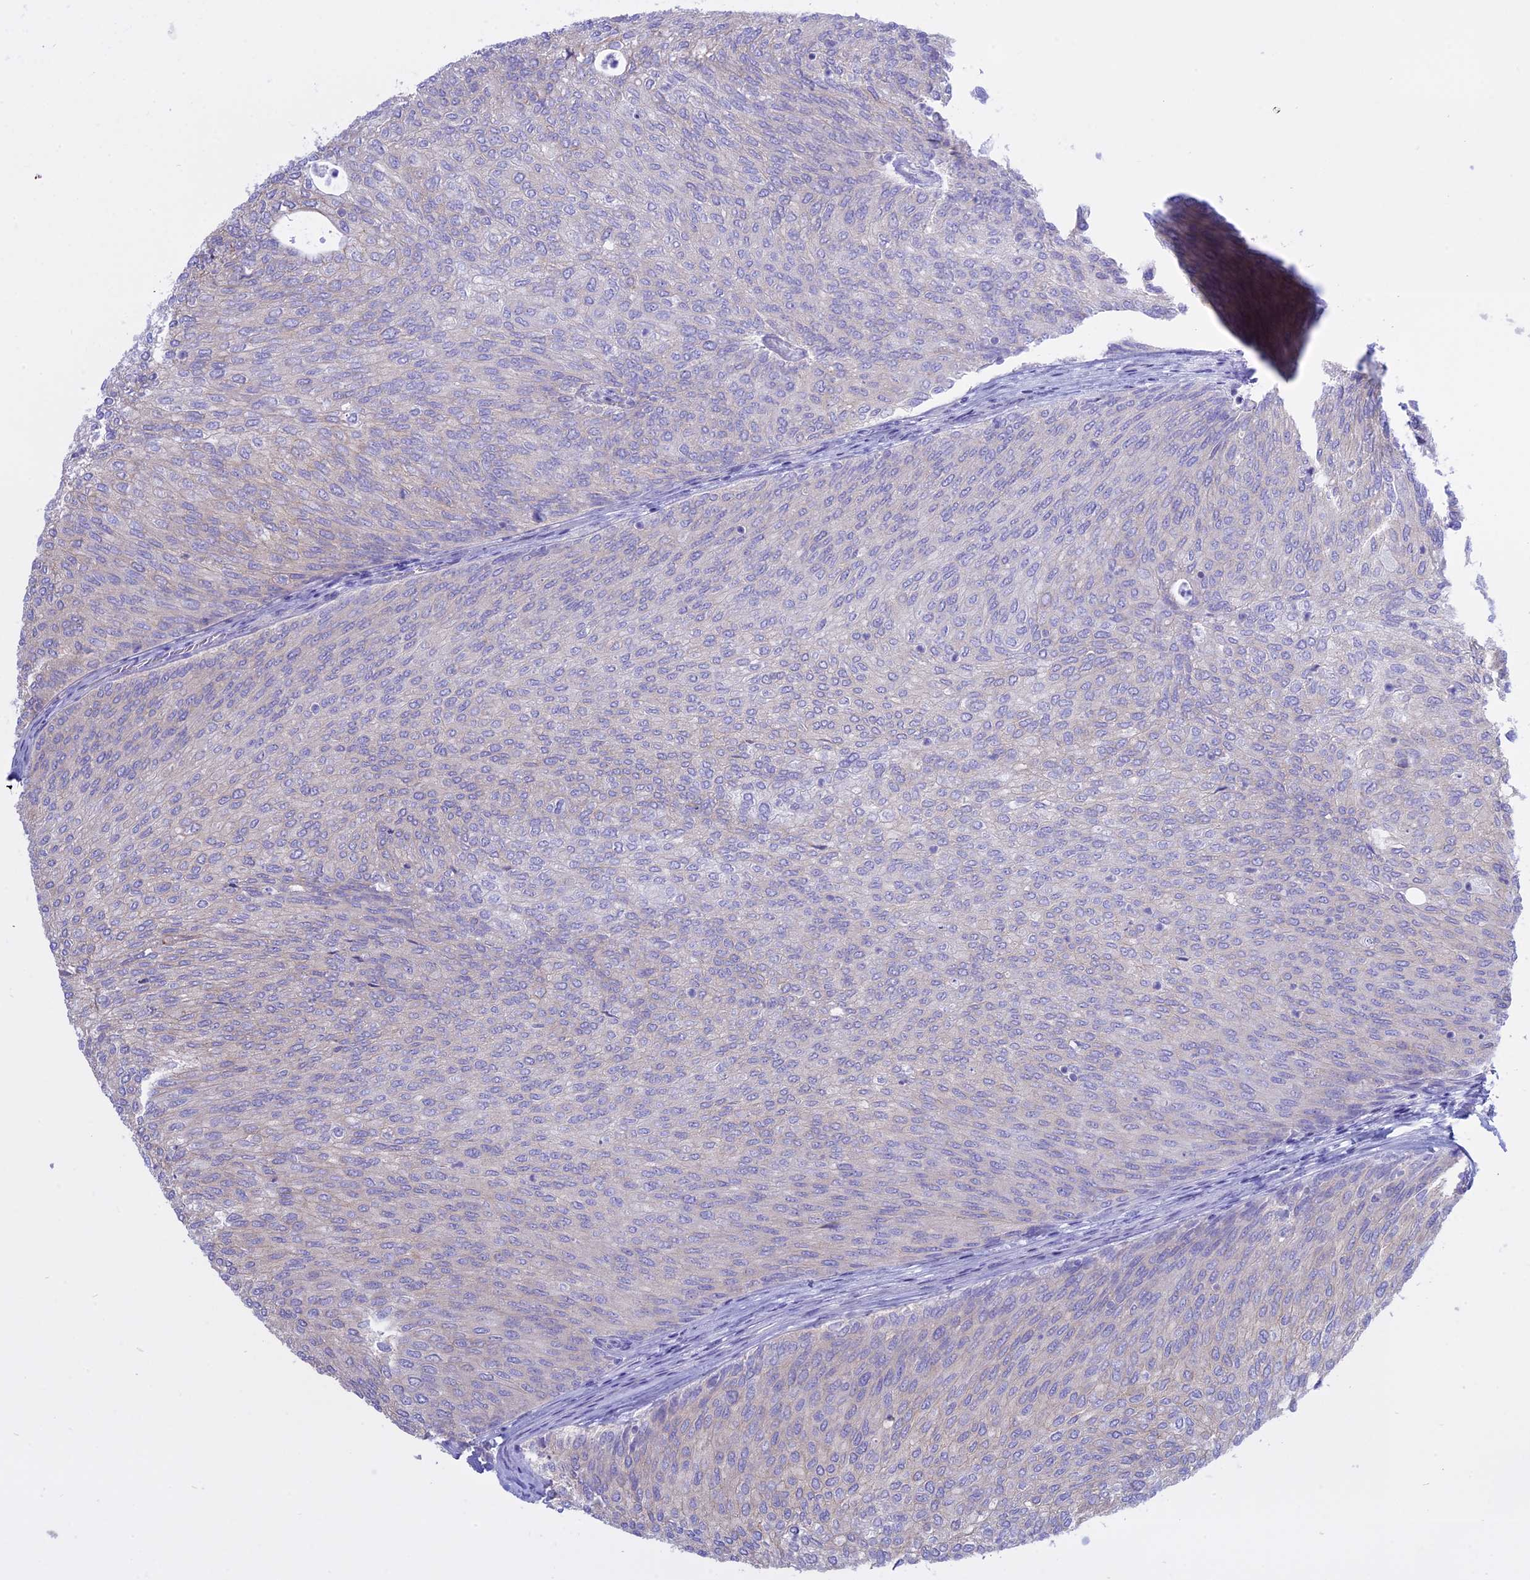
{"staining": {"intensity": "weak", "quantity": "<25%", "location": "cytoplasmic/membranous"}, "tissue": "urothelial cancer", "cell_type": "Tumor cells", "image_type": "cancer", "snomed": [{"axis": "morphology", "description": "Urothelial carcinoma, Low grade"}, {"axis": "topography", "description": "Urinary bladder"}], "caption": "This is an immunohistochemistry (IHC) histopathology image of human low-grade urothelial carcinoma. There is no expression in tumor cells.", "gene": "AHCYL1", "patient": {"sex": "female", "age": 79}}